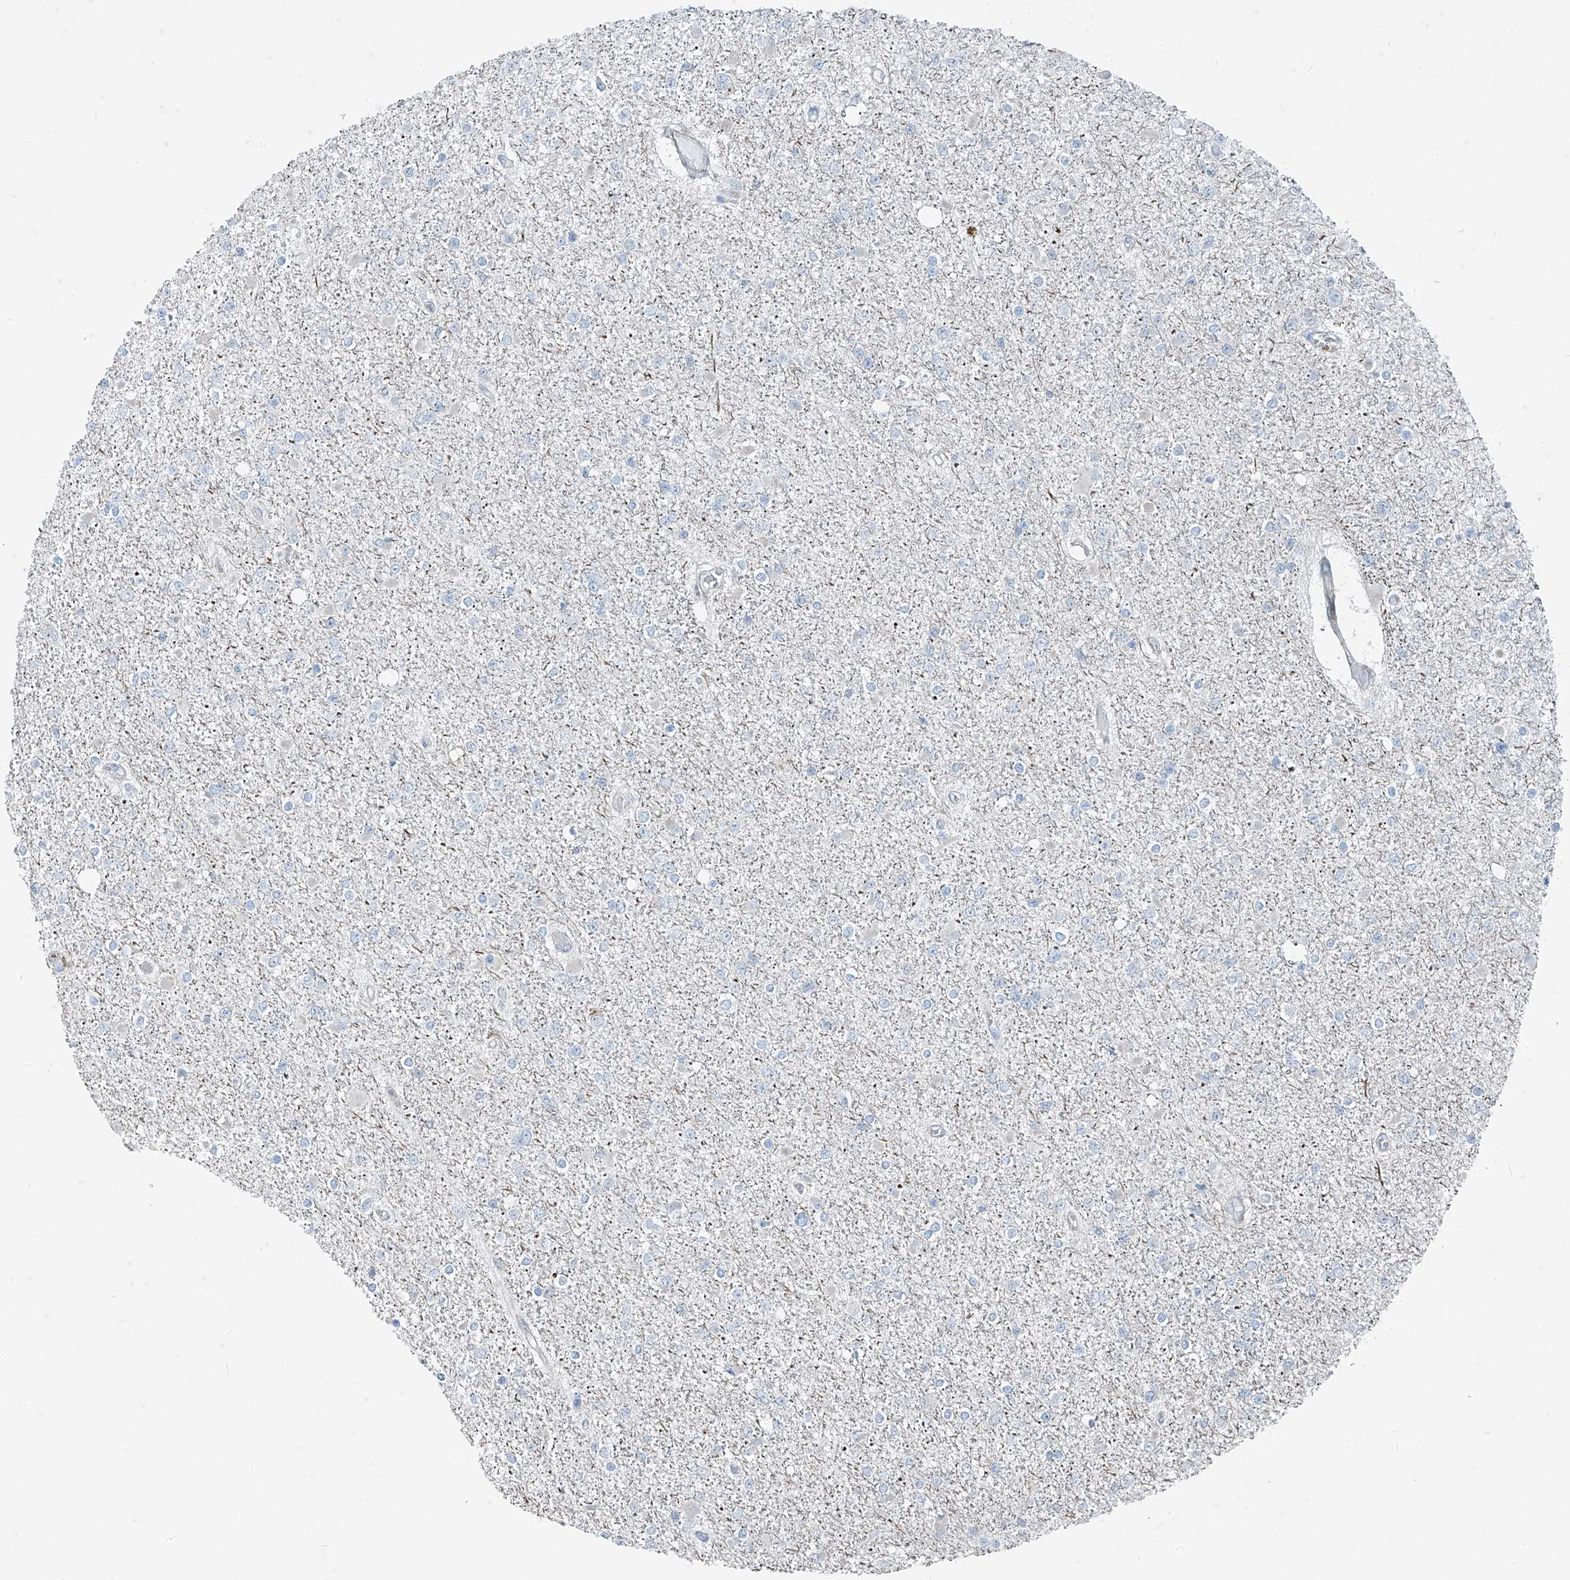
{"staining": {"intensity": "negative", "quantity": "none", "location": "none"}, "tissue": "glioma", "cell_type": "Tumor cells", "image_type": "cancer", "snomed": [{"axis": "morphology", "description": "Glioma, malignant, Low grade"}, {"axis": "topography", "description": "Brain"}], "caption": "Immunohistochemistry micrograph of human glioma stained for a protein (brown), which displays no positivity in tumor cells.", "gene": "PPCS", "patient": {"sex": "female", "age": 22}}